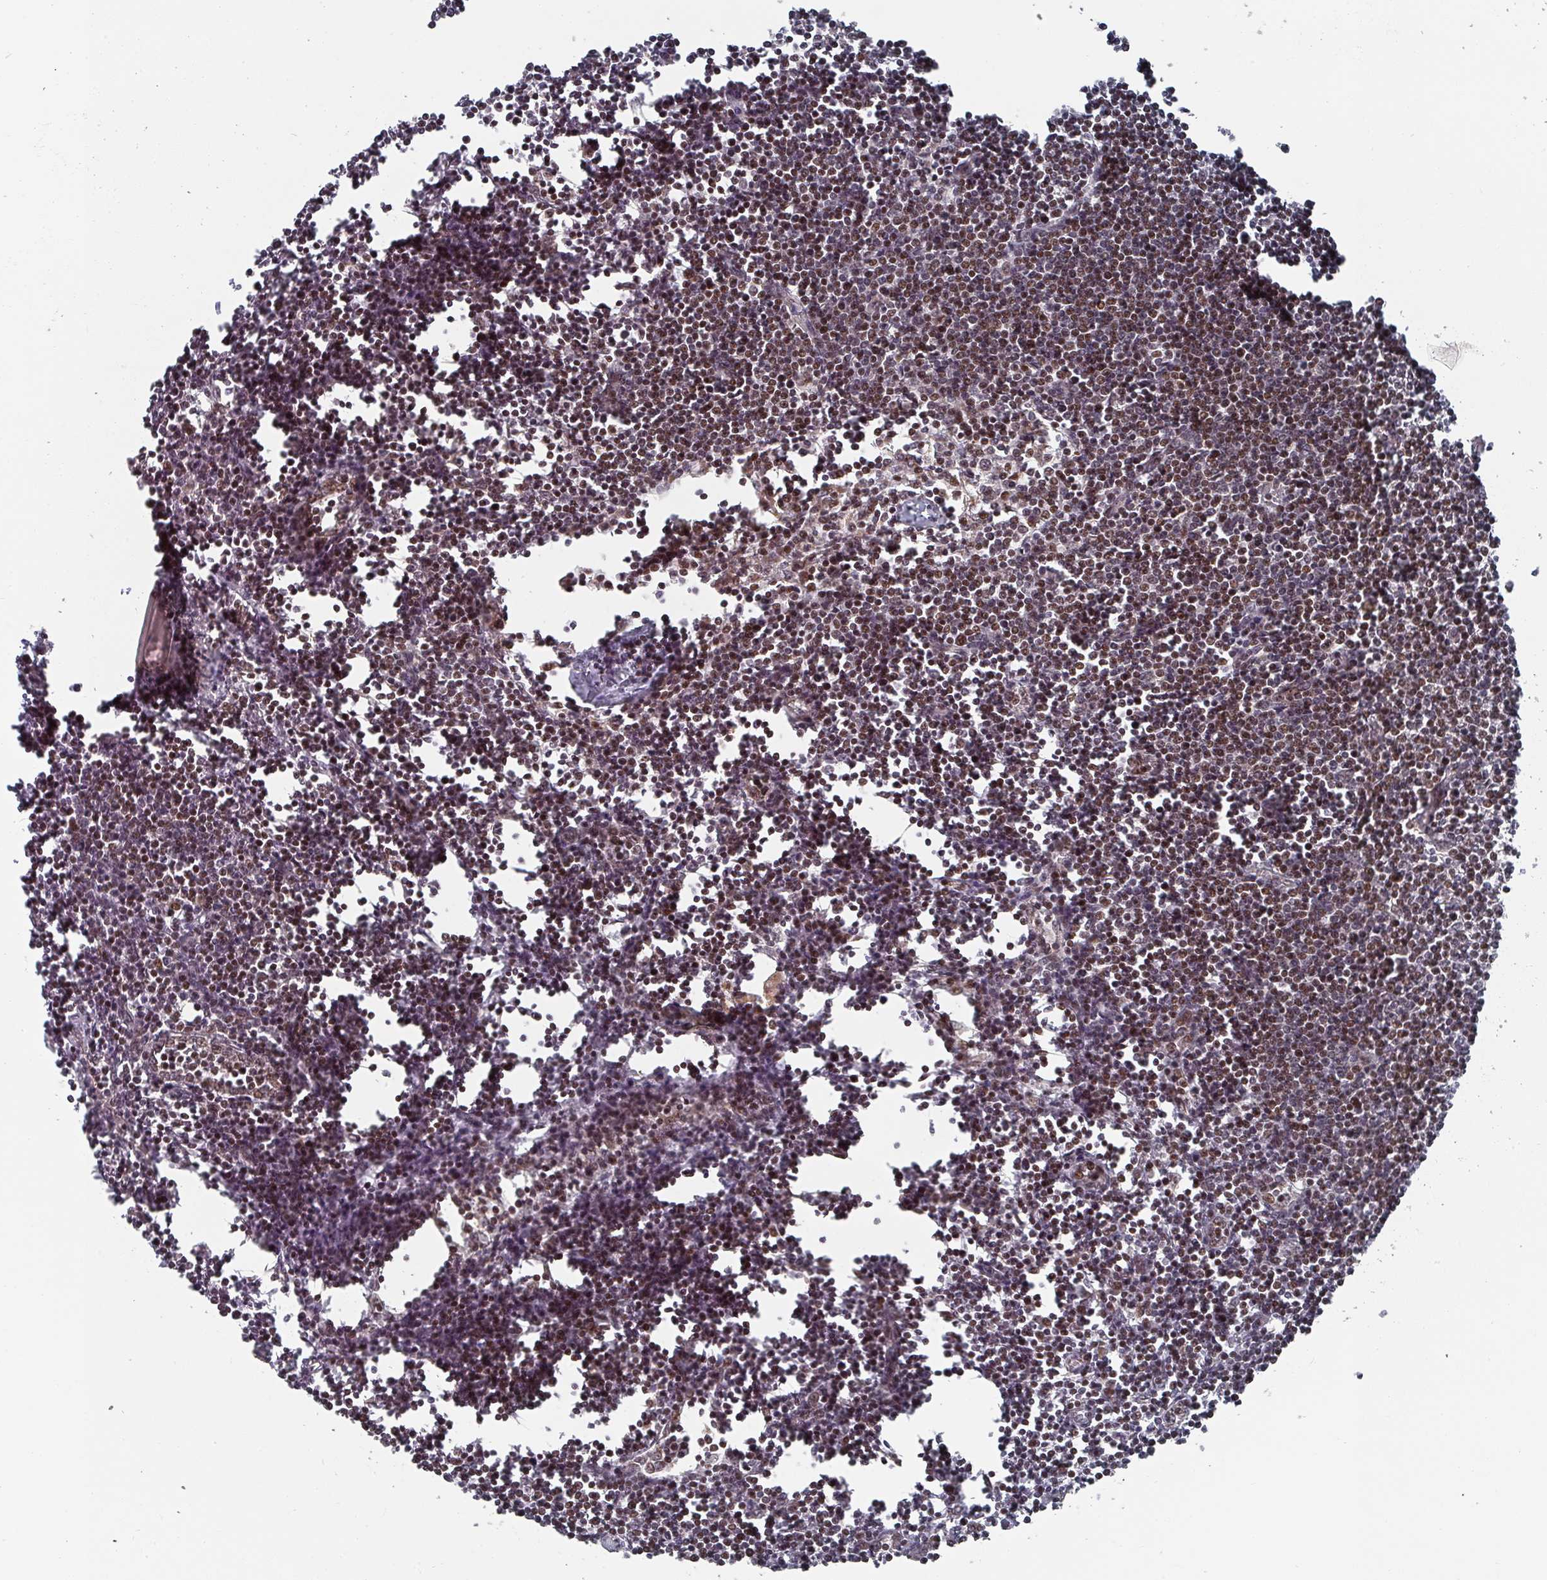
{"staining": {"intensity": "weak", "quantity": "25%-75%", "location": "nuclear"}, "tissue": "lymph node", "cell_type": "Germinal center cells", "image_type": "normal", "snomed": [{"axis": "morphology", "description": "Normal tissue, NOS"}, {"axis": "morphology", "description": "Malignant melanoma, Metastatic site"}, {"axis": "topography", "description": "Lymph node"}], "caption": "IHC micrograph of benign lymph node: lymph node stained using IHC shows low levels of weak protein expression localized specifically in the nuclear of germinal center cells, appearing as a nuclear brown color.", "gene": "KIF1C", "patient": {"sex": "male", "age": 41}}